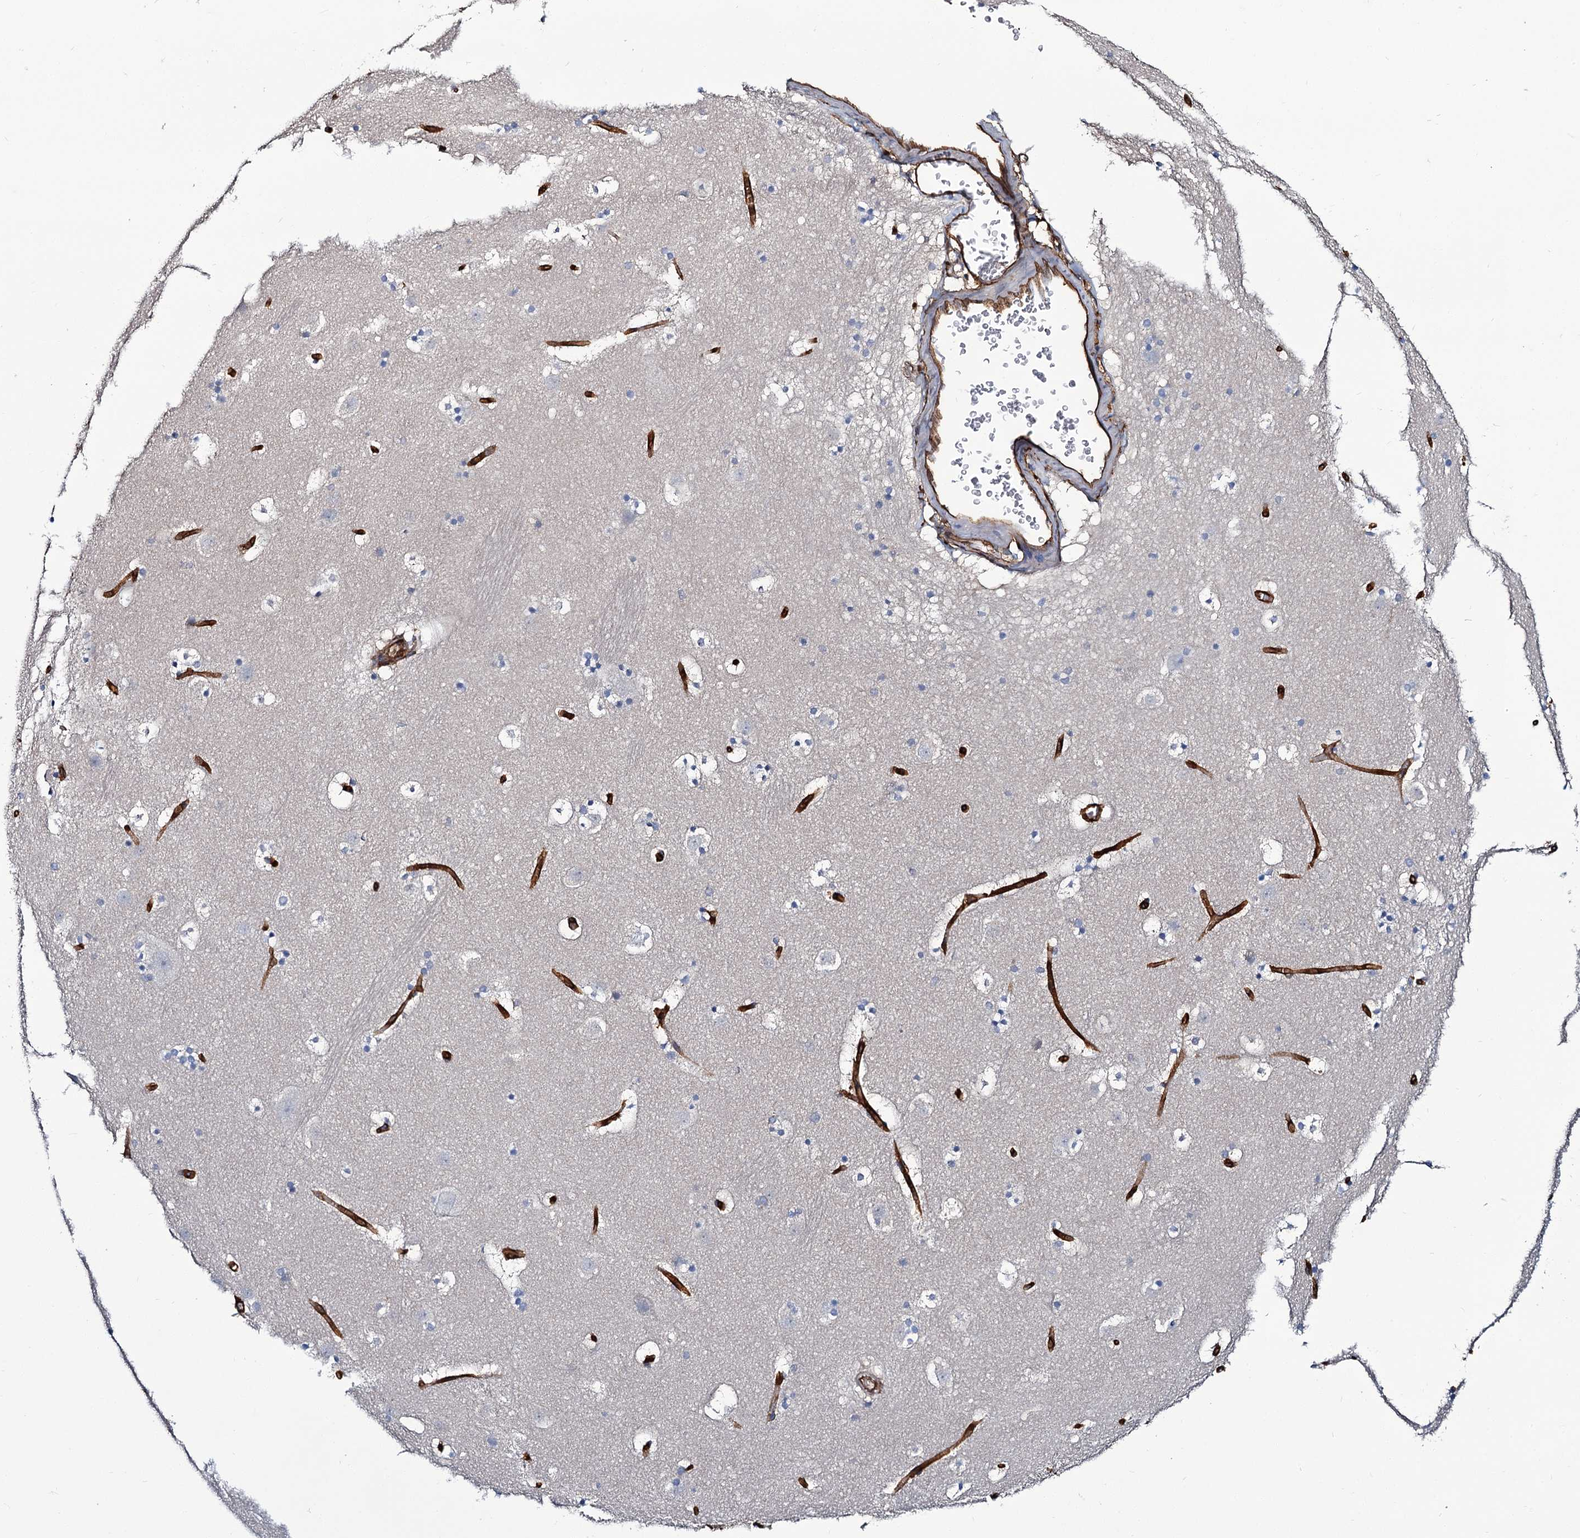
{"staining": {"intensity": "negative", "quantity": "none", "location": "none"}, "tissue": "caudate", "cell_type": "Glial cells", "image_type": "normal", "snomed": [{"axis": "morphology", "description": "Normal tissue, NOS"}, {"axis": "topography", "description": "Lateral ventricle wall"}], "caption": "This histopathology image is of unremarkable caudate stained with immunohistochemistry (IHC) to label a protein in brown with the nuclei are counter-stained blue. There is no positivity in glial cells.", "gene": "CACNA1C", "patient": {"sex": "male", "age": 45}}